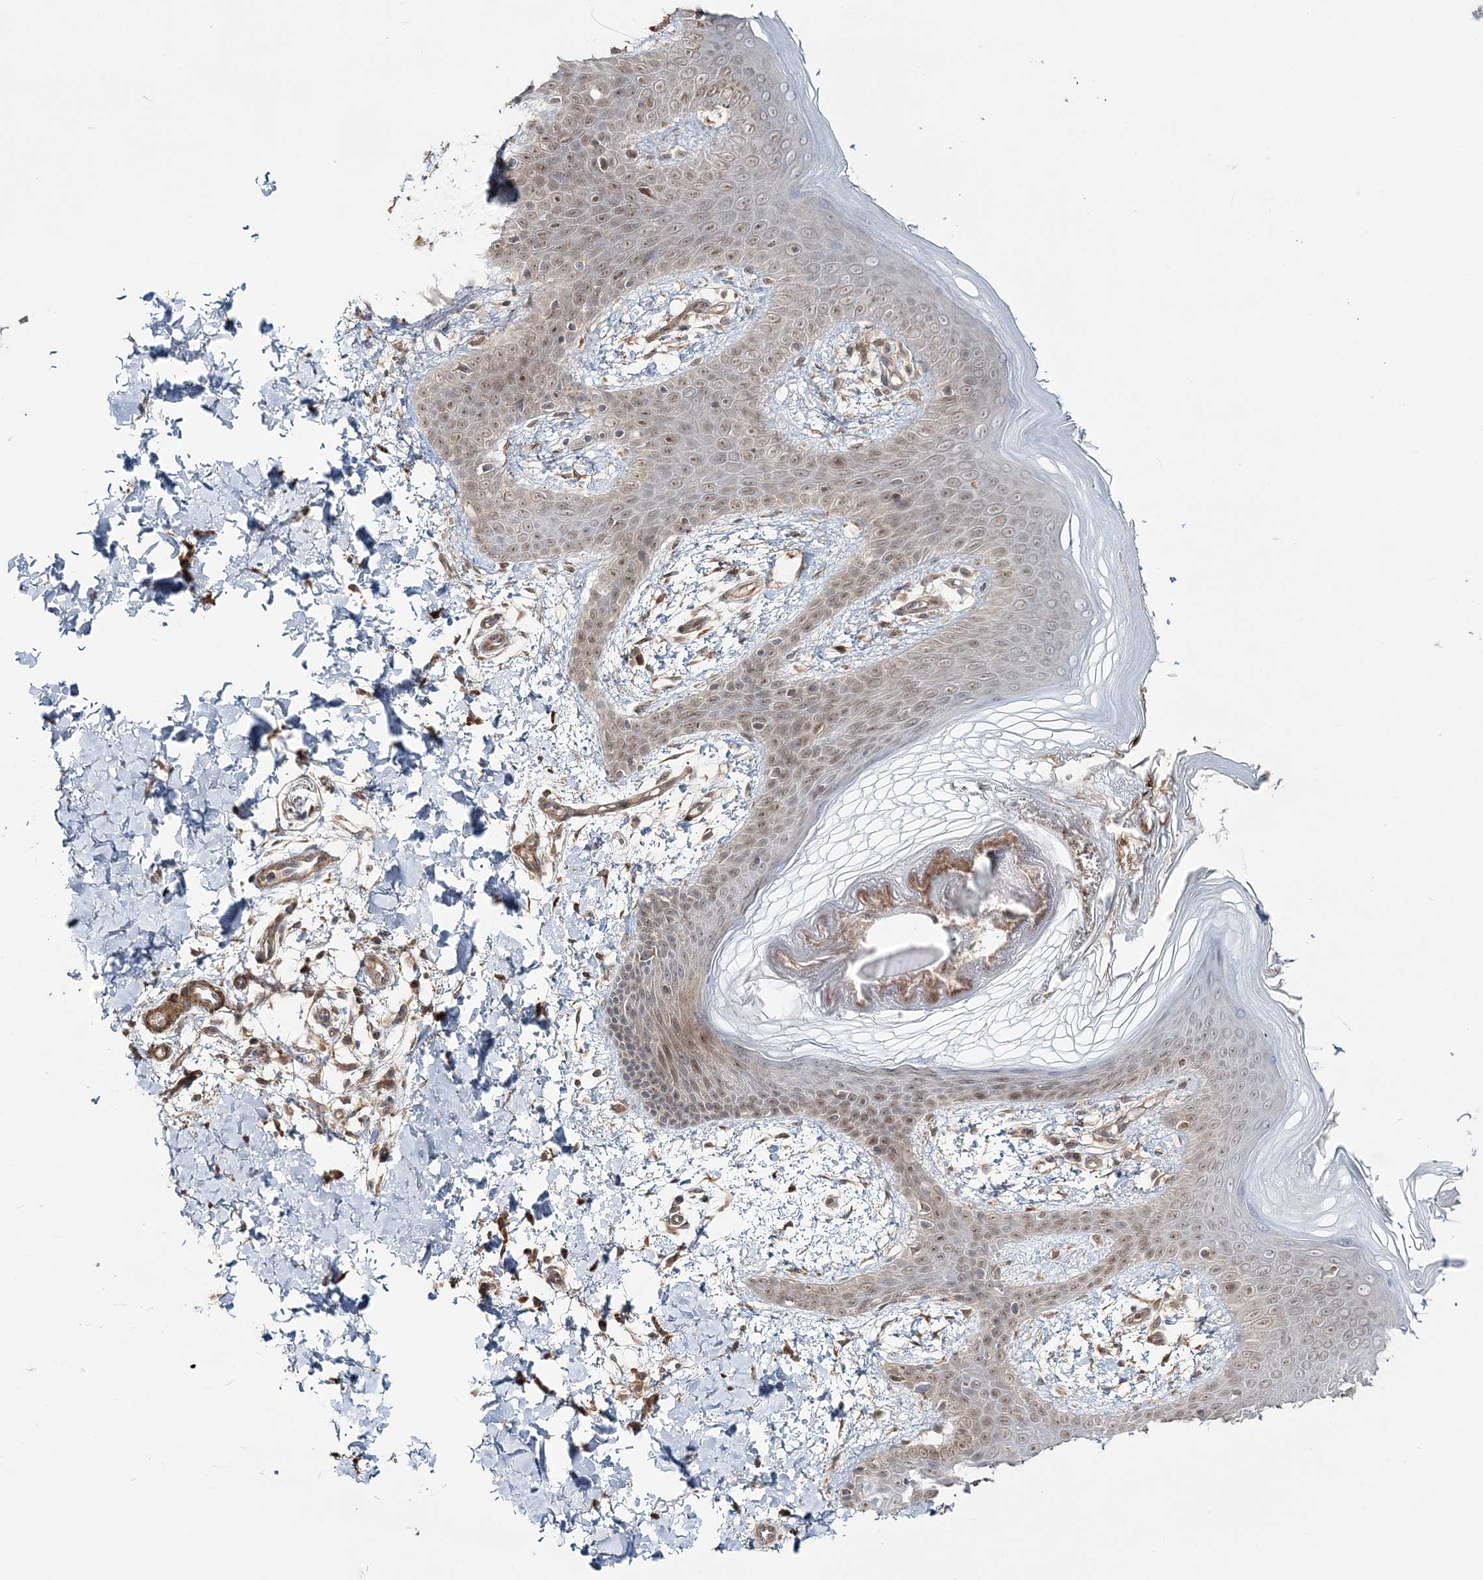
{"staining": {"intensity": "moderate", "quantity": ">75%", "location": "cytoplasmic/membranous"}, "tissue": "skin", "cell_type": "Fibroblasts", "image_type": "normal", "snomed": [{"axis": "morphology", "description": "Normal tissue, NOS"}, {"axis": "topography", "description": "Skin"}], "caption": "The immunohistochemical stain shows moderate cytoplasmic/membranous staining in fibroblasts of benign skin. (Brightfield microscopy of DAB IHC at high magnification).", "gene": "MOCS2", "patient": {"sex": "male", "age": 36}}